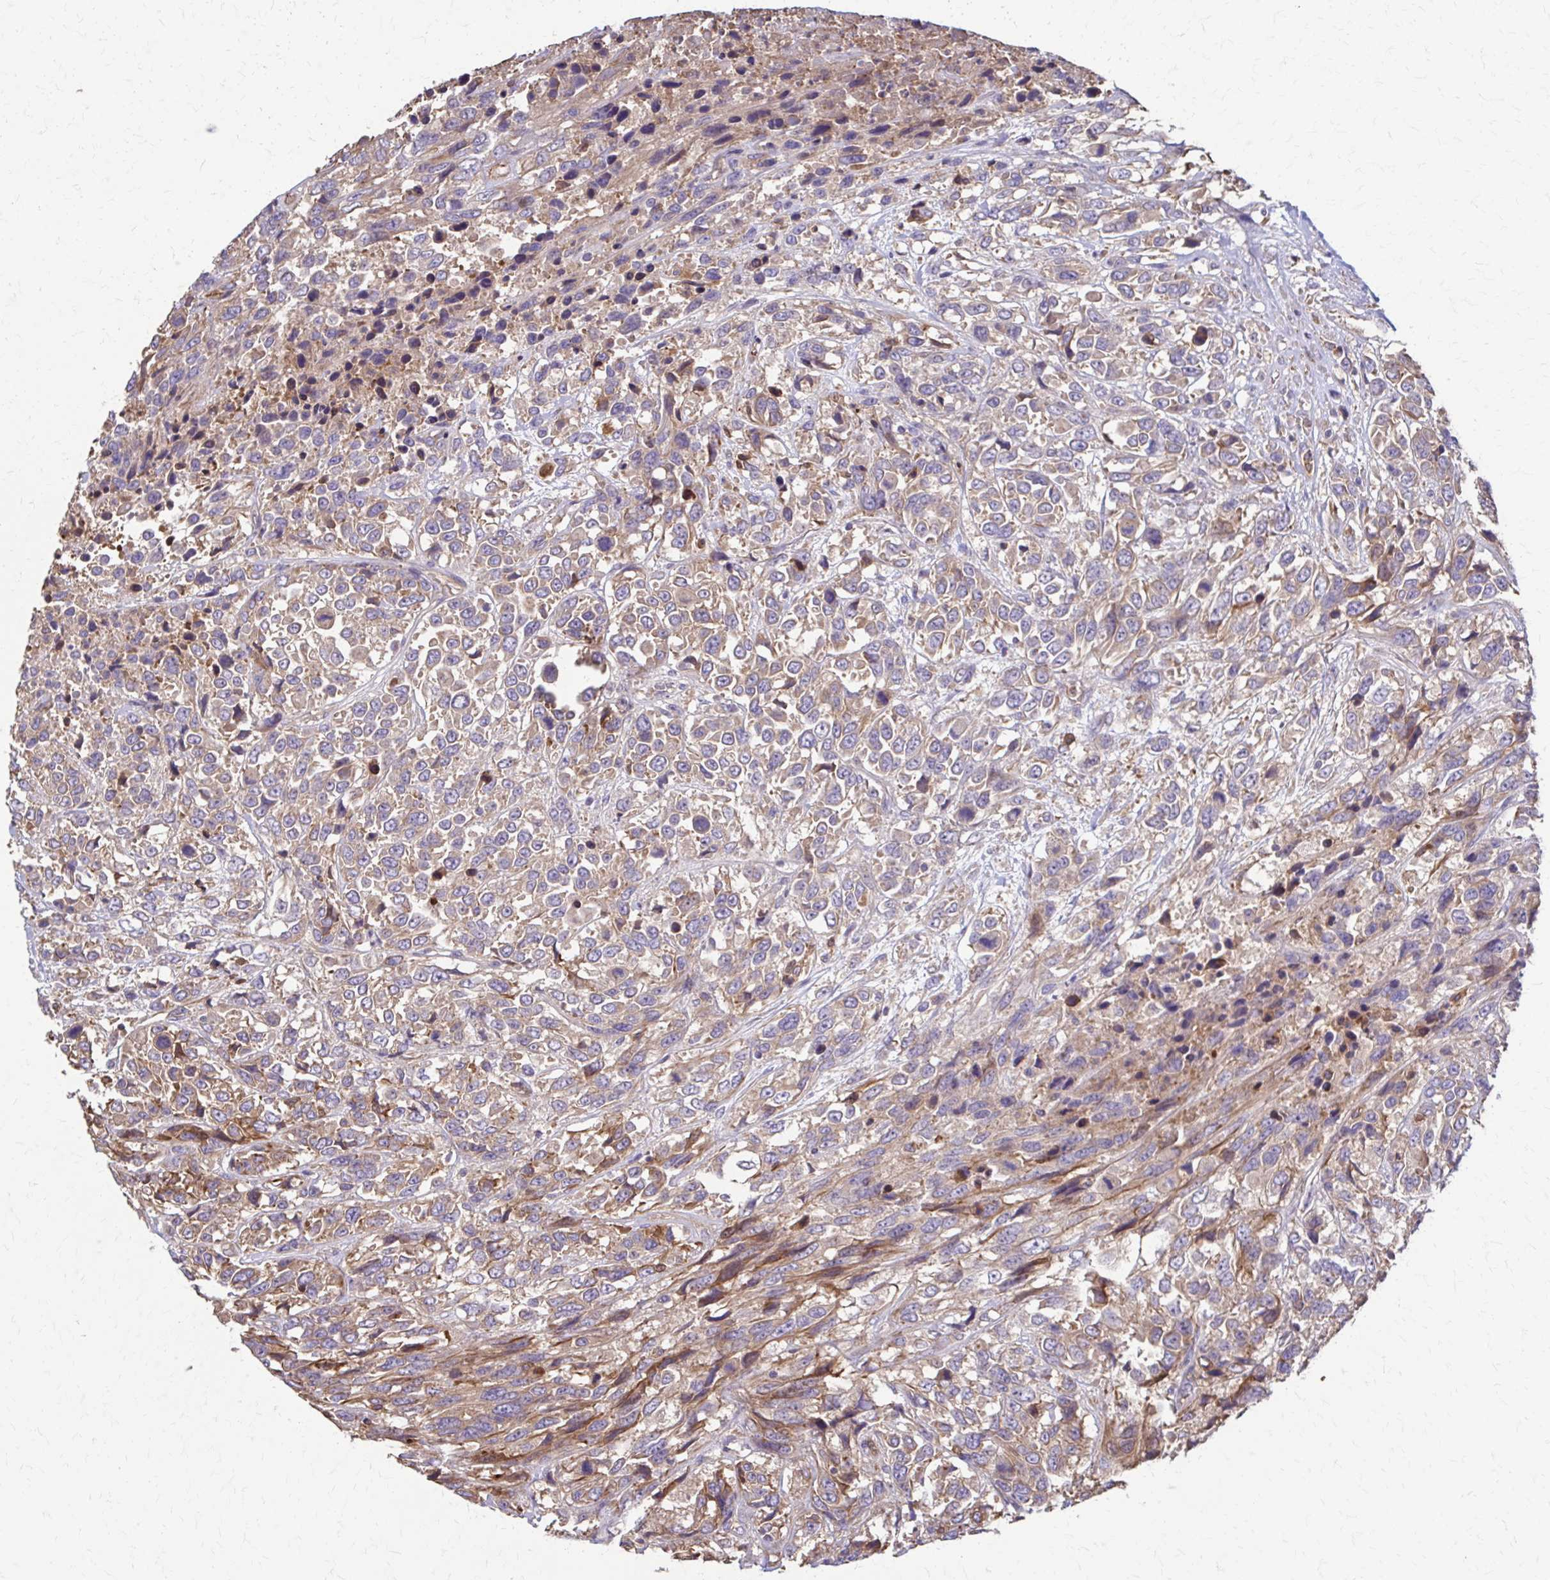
{"staining": {"intensity": "weak", "quantity": "25%-75%", "location": "cytoplasmic/membranous"}, "tissue": "urothelial cancer", "cell_type": "Tumor cells", "image_type": "cancer", "snomed": [{"axis": "morphology", "description": "Urothelial carcinoma, High grade"}, {"axis": "topography", "description": "Urinary bladder"}], "caption": "This histopathology image shows urothelial cancer stained with IHC to label a protein in brown. The cytoplasmic/membranous of tumor cells show weak positivity for the protein. Nuclei are counter-stained blue.", "gene": "DSP", "patient": {"sex": "female", "age": 70}}